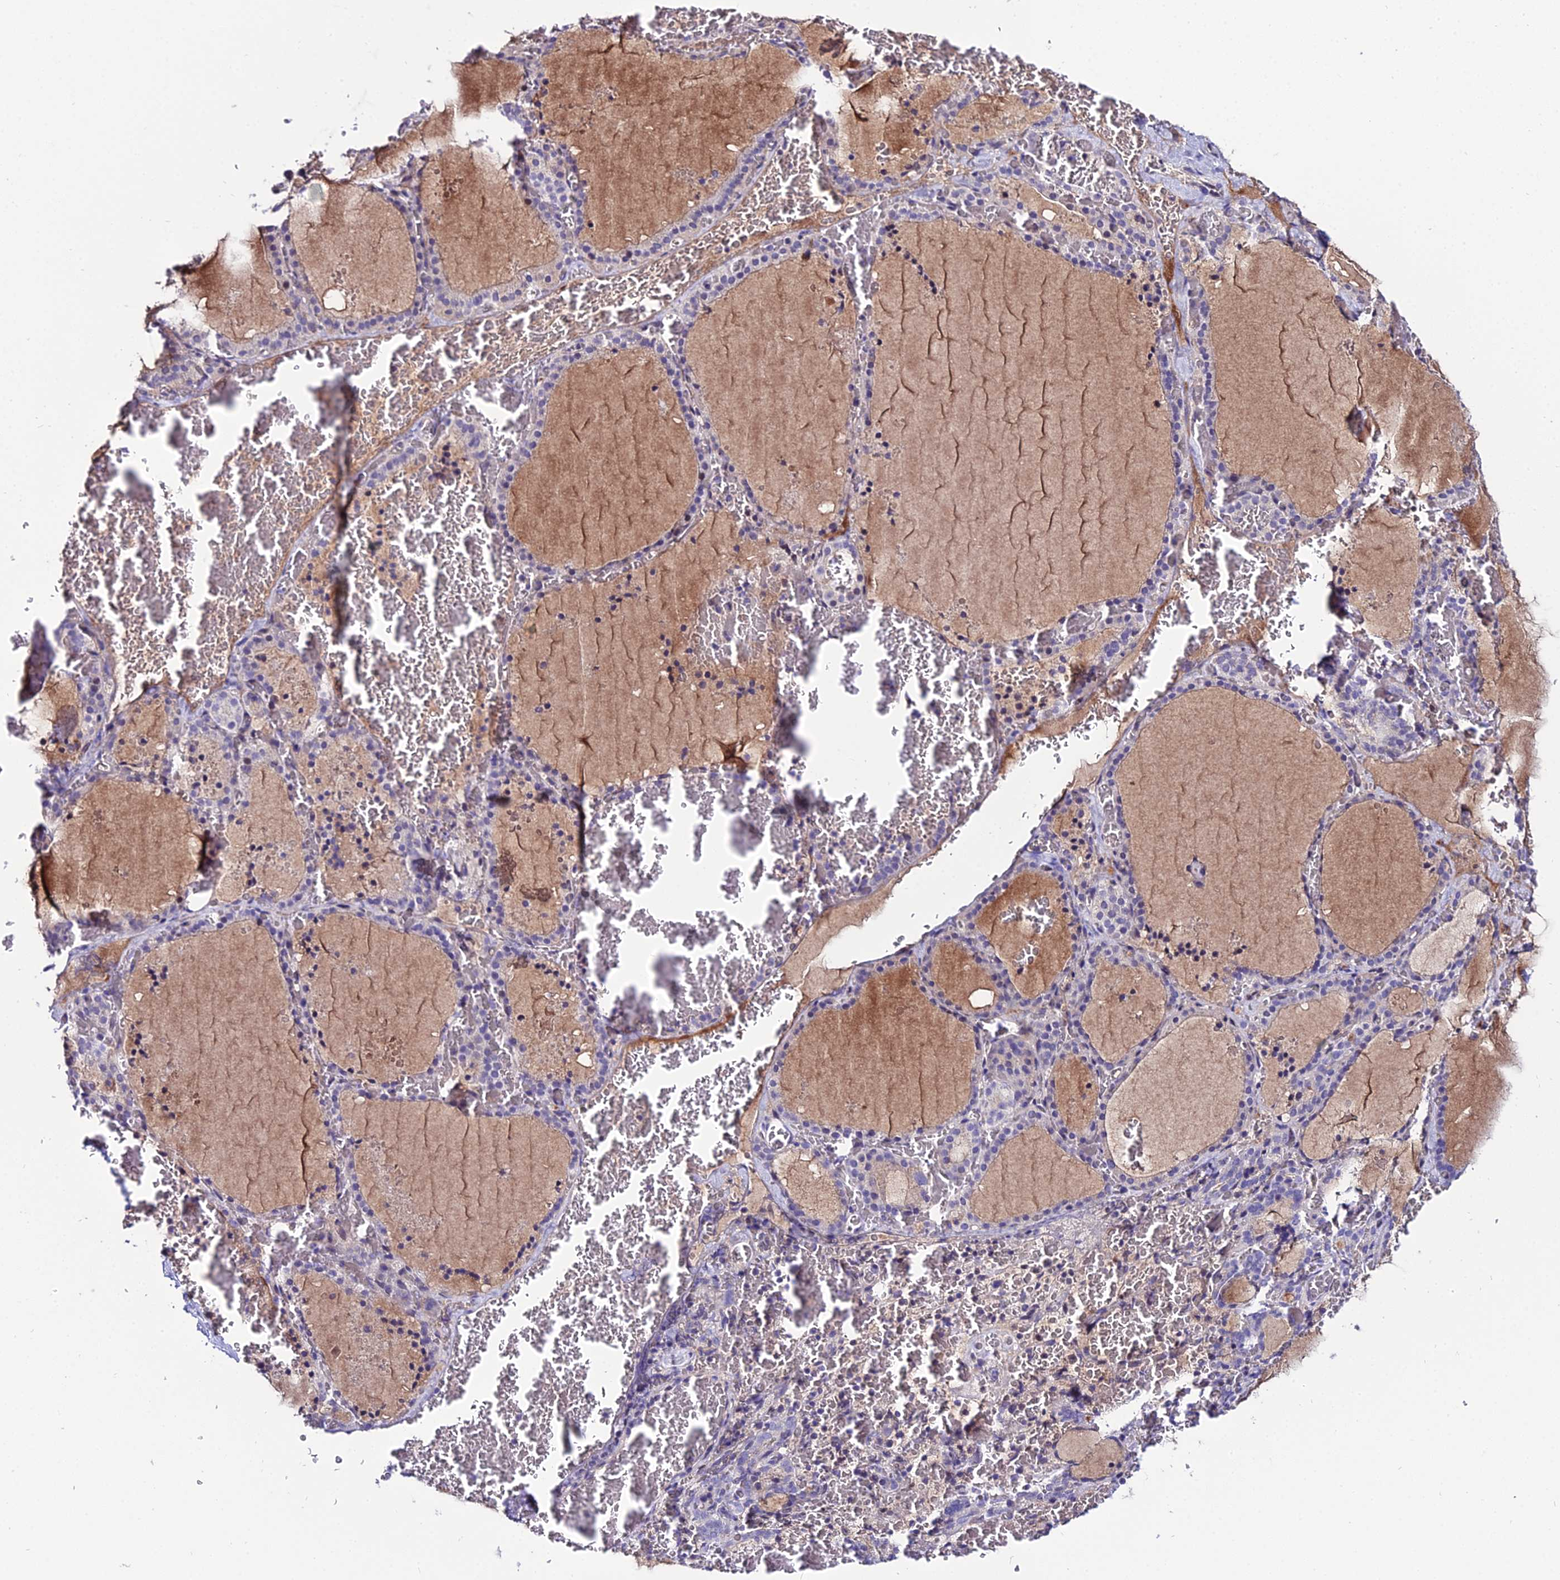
{"staining": {"intensity": "weak", "quantity": "<25%", "location": "cytoplasmic/membranous"}, "tissue": "thyroid gland", "cell_type": "Glandular cells", "image_type": "normal", "snomed": [{"axis": "morphology", "description": "Normal tissue, NOS"}, {"axis": "topography", "description": "Thyroid gland"}], "caption": "Glandular cells are negative for brown protein staining in unremarkable thyroid gland. (DAB (3,3'-diaminobenzidine) immunohistochemistry, high magnification).", "gene": "SHQ1", "patient": {"sex": "female", "age": 39}}